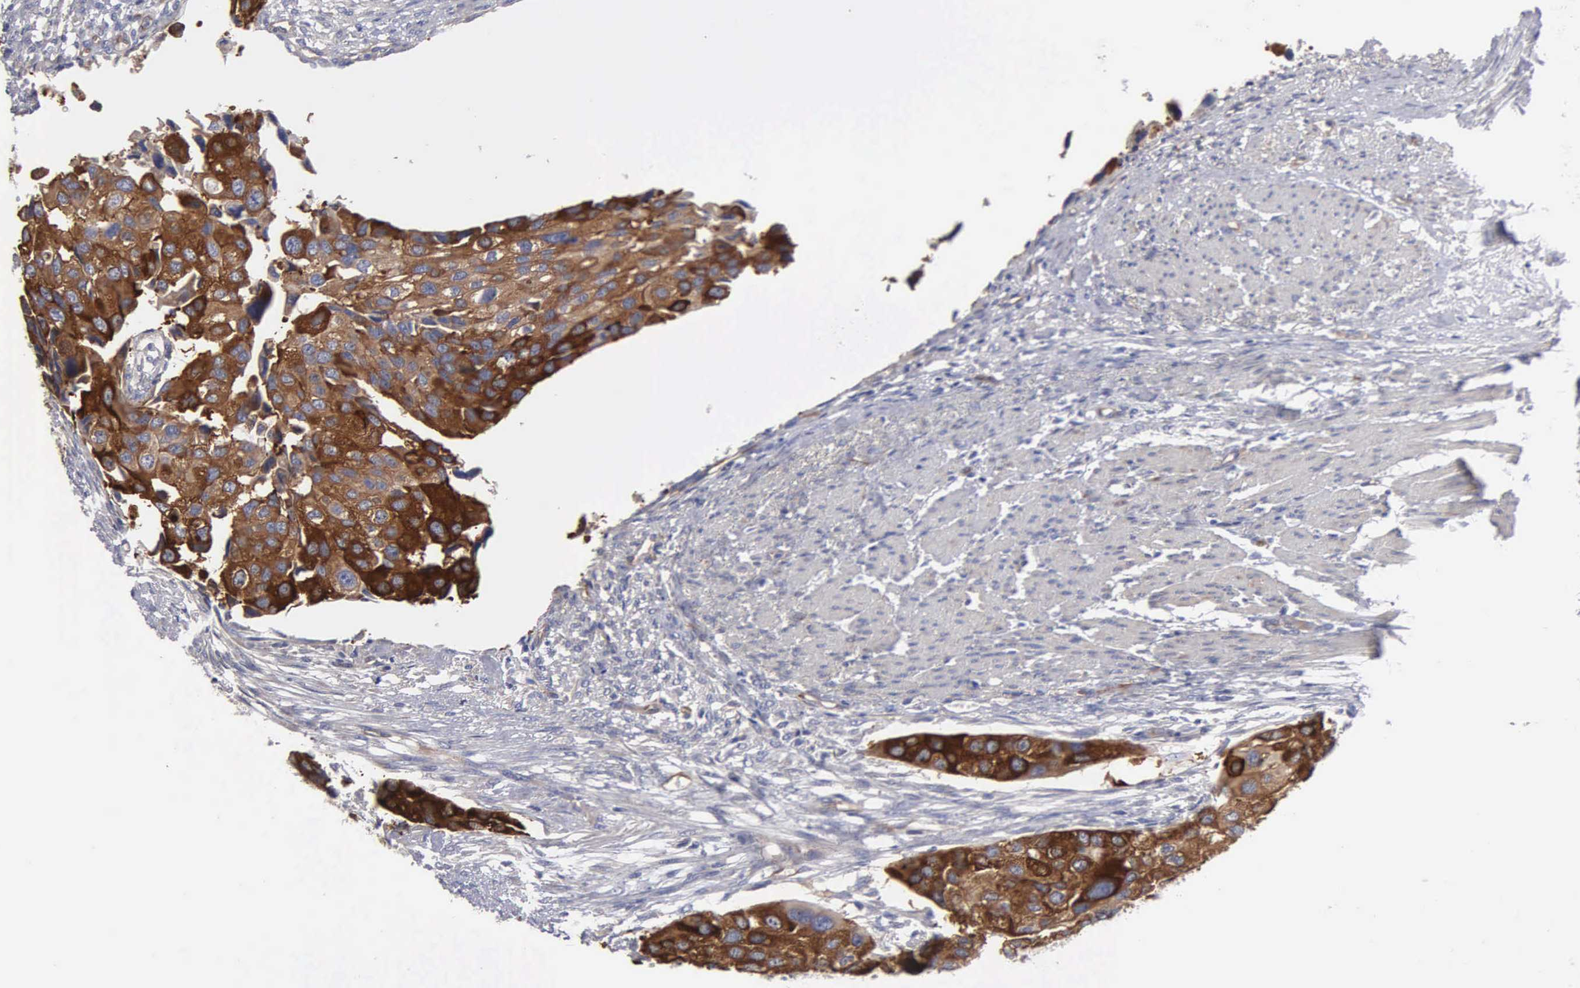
{"staining": {"intensity": "strong", "quantity": ">75%", "location": "cytoplasmic/membranous"}, "tissue": "urothelial cancer", "cell_type": "Tumor cells", "image_type": "cancer", "snomed": [{"axis": "morphology", "description": "Urothelial carcinoma, High grade"}, {"axis": "topography", "description": "Urinary bladder"}], "caption": "Strong cytoplasmic/membranous staining for a protein is present in about >75% of tumor cells of urothelial cancer using immunohistochemistry (IHC).", "gene": "RDX", "patient": {"sex": "male", "age": 55}}